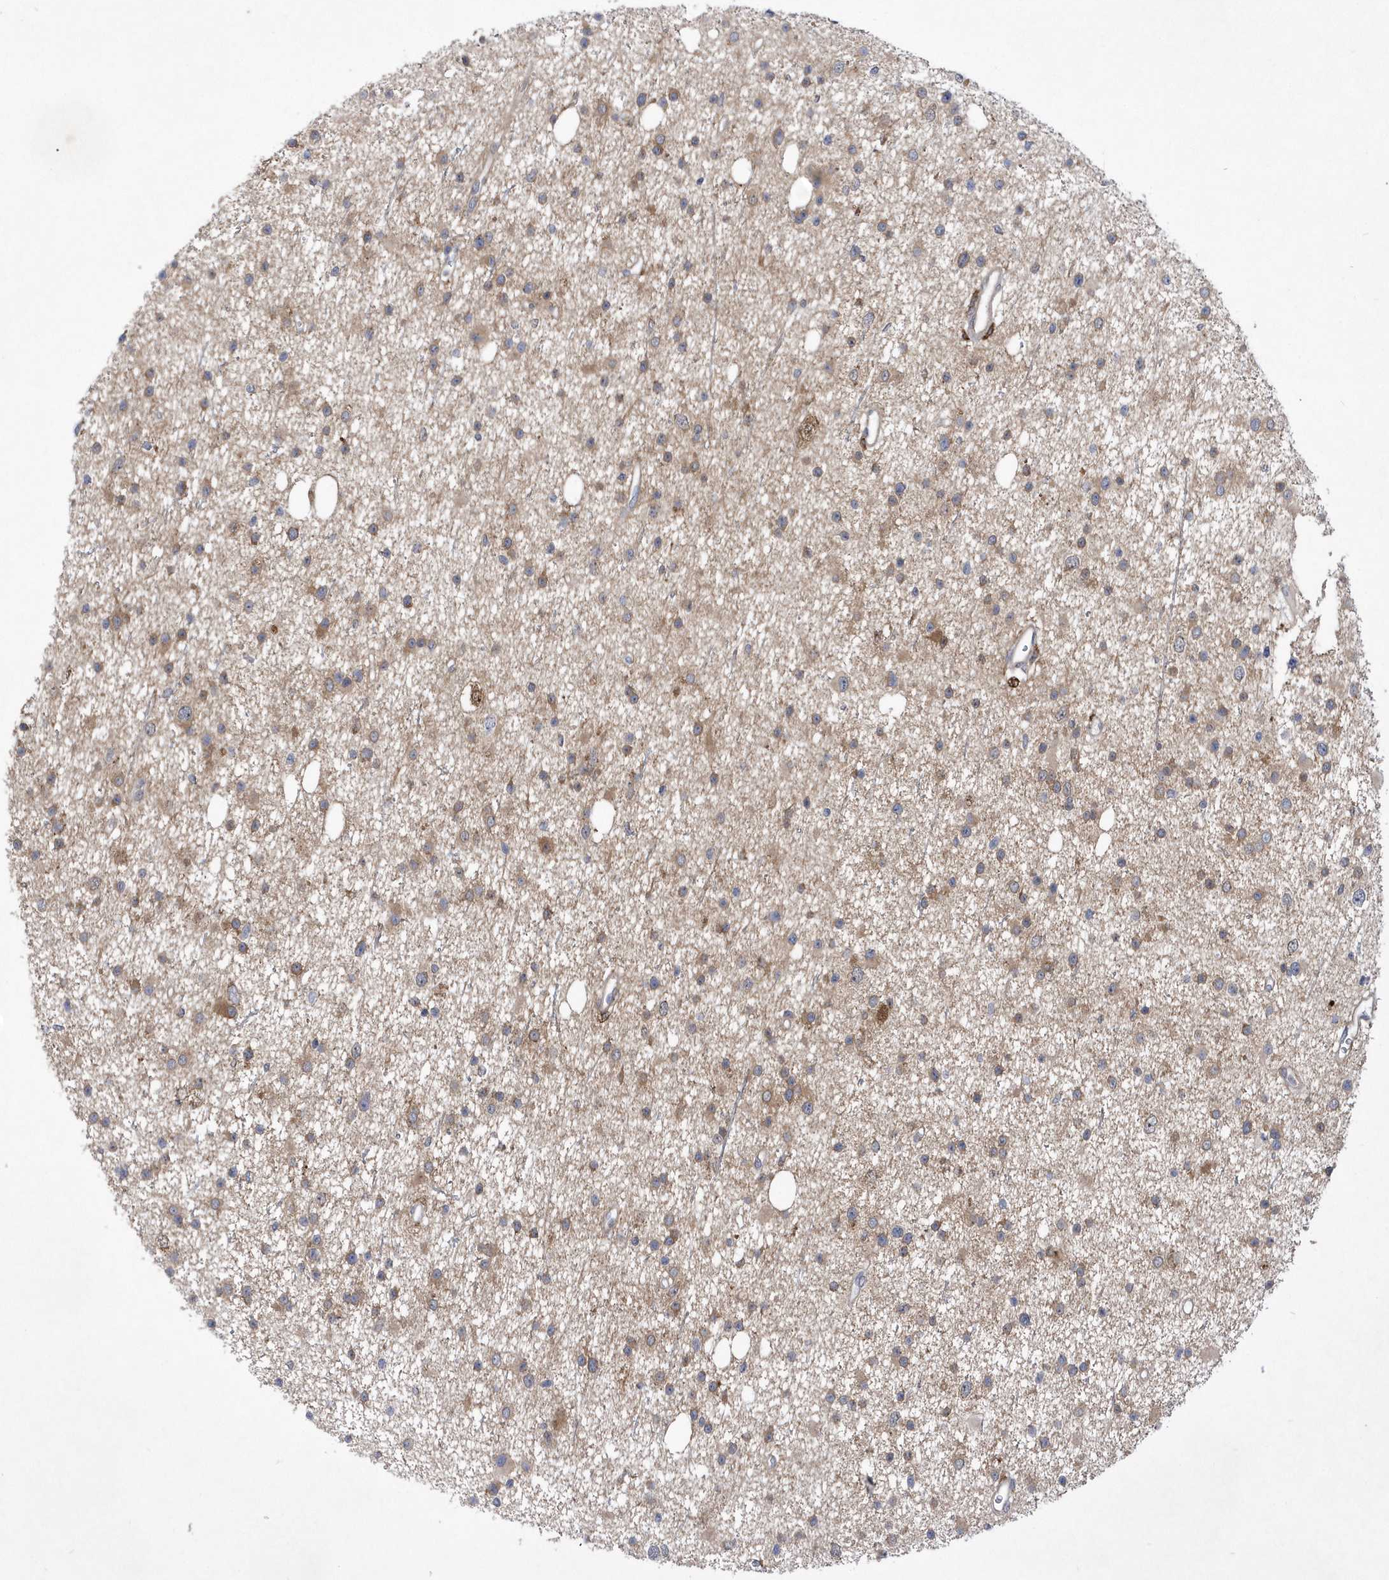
{"staining": {"intensity": "moderate", "quantity": "25%-75%", "location": "cytoplasmic/membranous"}, "tissue": "glioma", "cell_type": "Tumor cells", "image_type": "cancer", "snomed": [{"axis": "morphology", "description": "Glioma, malignant, Low grade"}, {"axis": "topography", "description": "Cerebral cortex"}], "caption": "Glioma stained with a protein marker shows moderate staining in tumor cells.", "gene": "LONRF2", "patient": {"sex": "female", "age": 39}}